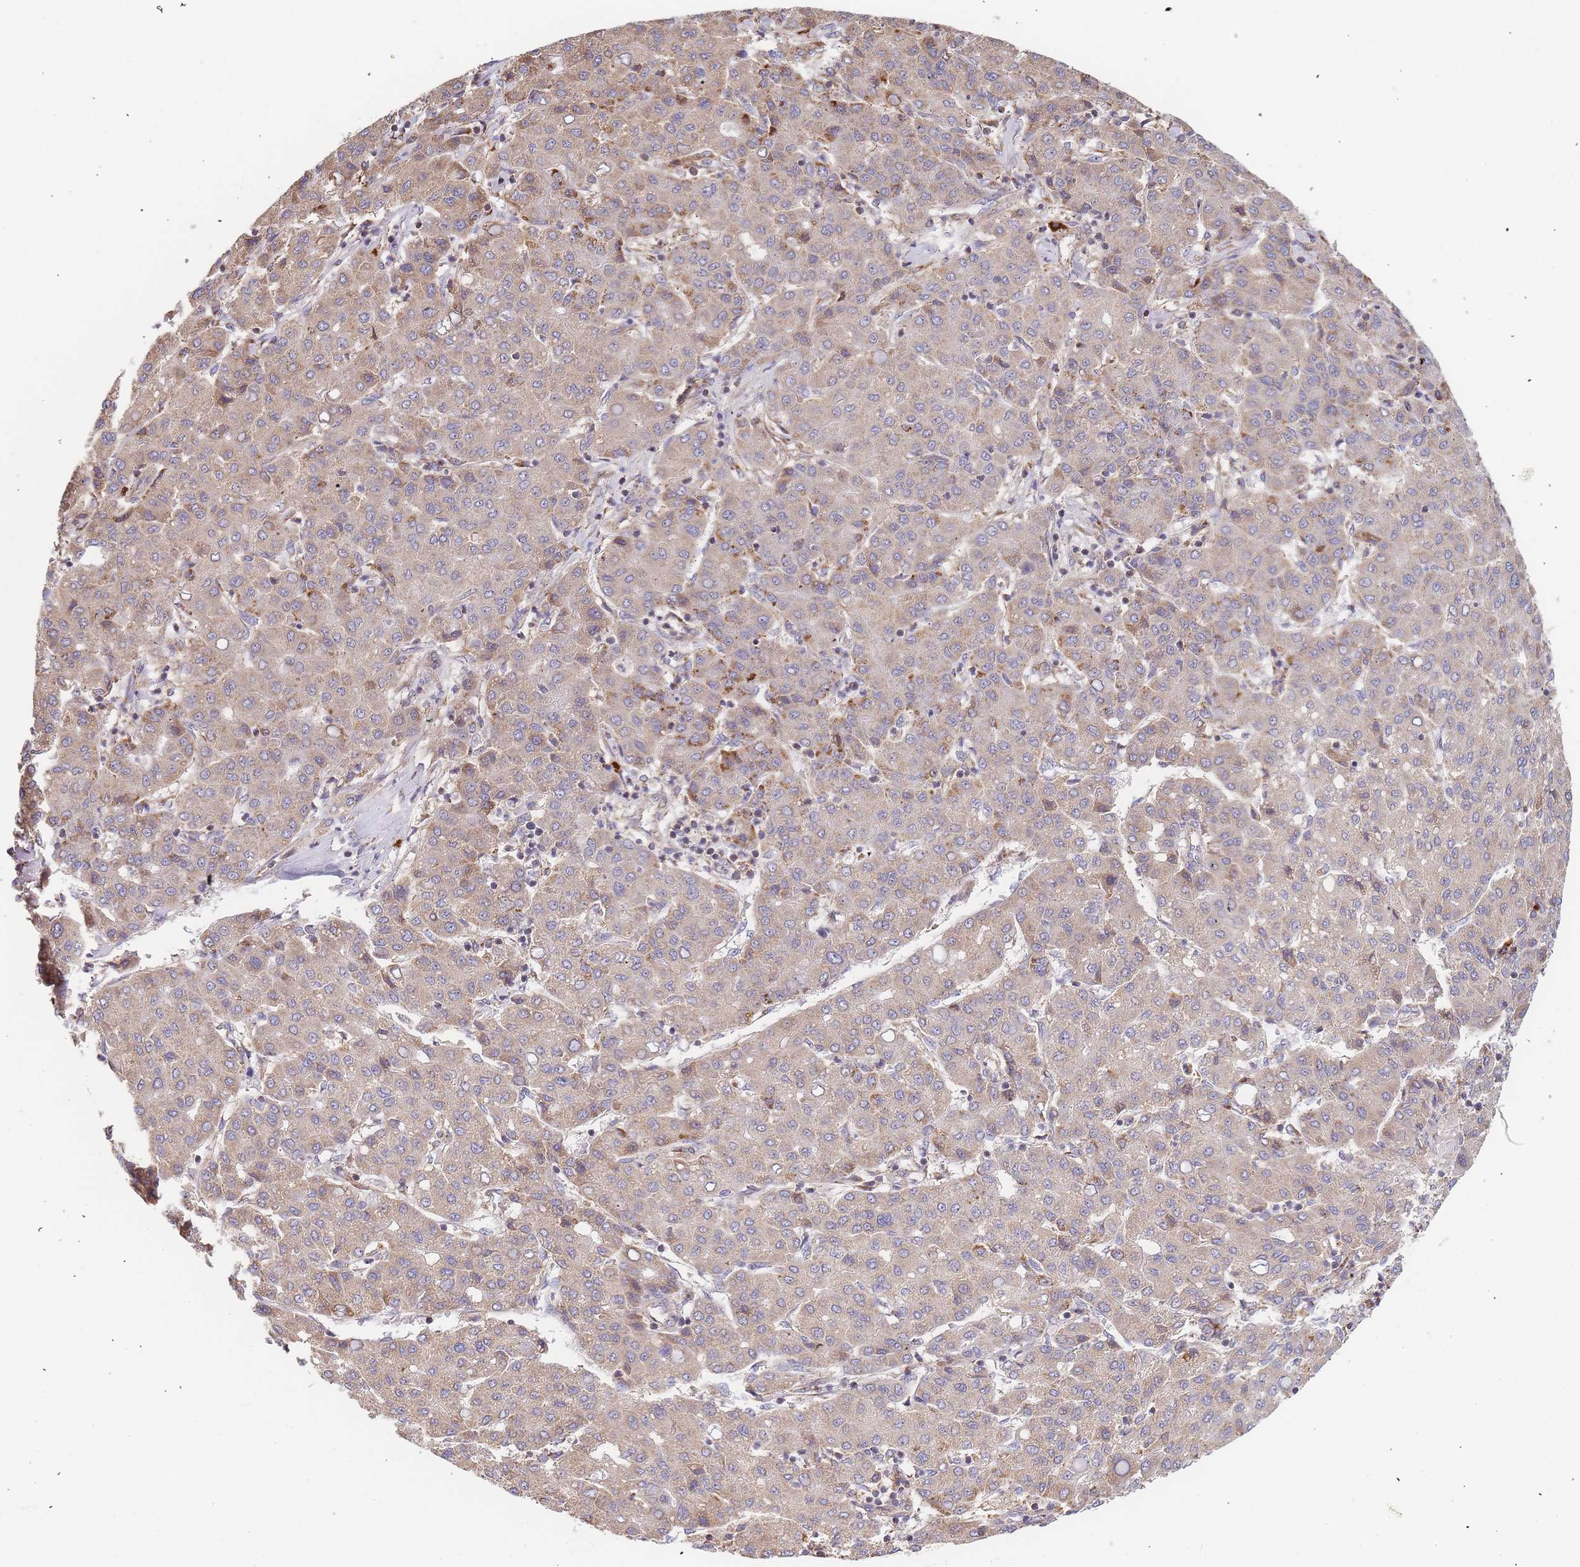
{"staining": {"intensity": "weak", "quantity": ">75%", "location": "cytoplasmic/membranous"}, "tissue": "liver cancer", "cell_type": "Tumor cells", "image_type": "cancer", "snomed": [{"axis": "morphology", "description": "Carcinoma, Hepatocellular, NOS"}, {"axis": "topography", "description": "Liver"}], "caption": "Liver hepatocellular carcinoma stained with a brown dye displays weak cytoplasmic/membranous positive positivity in approximately >75% of tumor cells.", "gene": "ADCY9", "patient": {"sex": "male", "age": 65}}